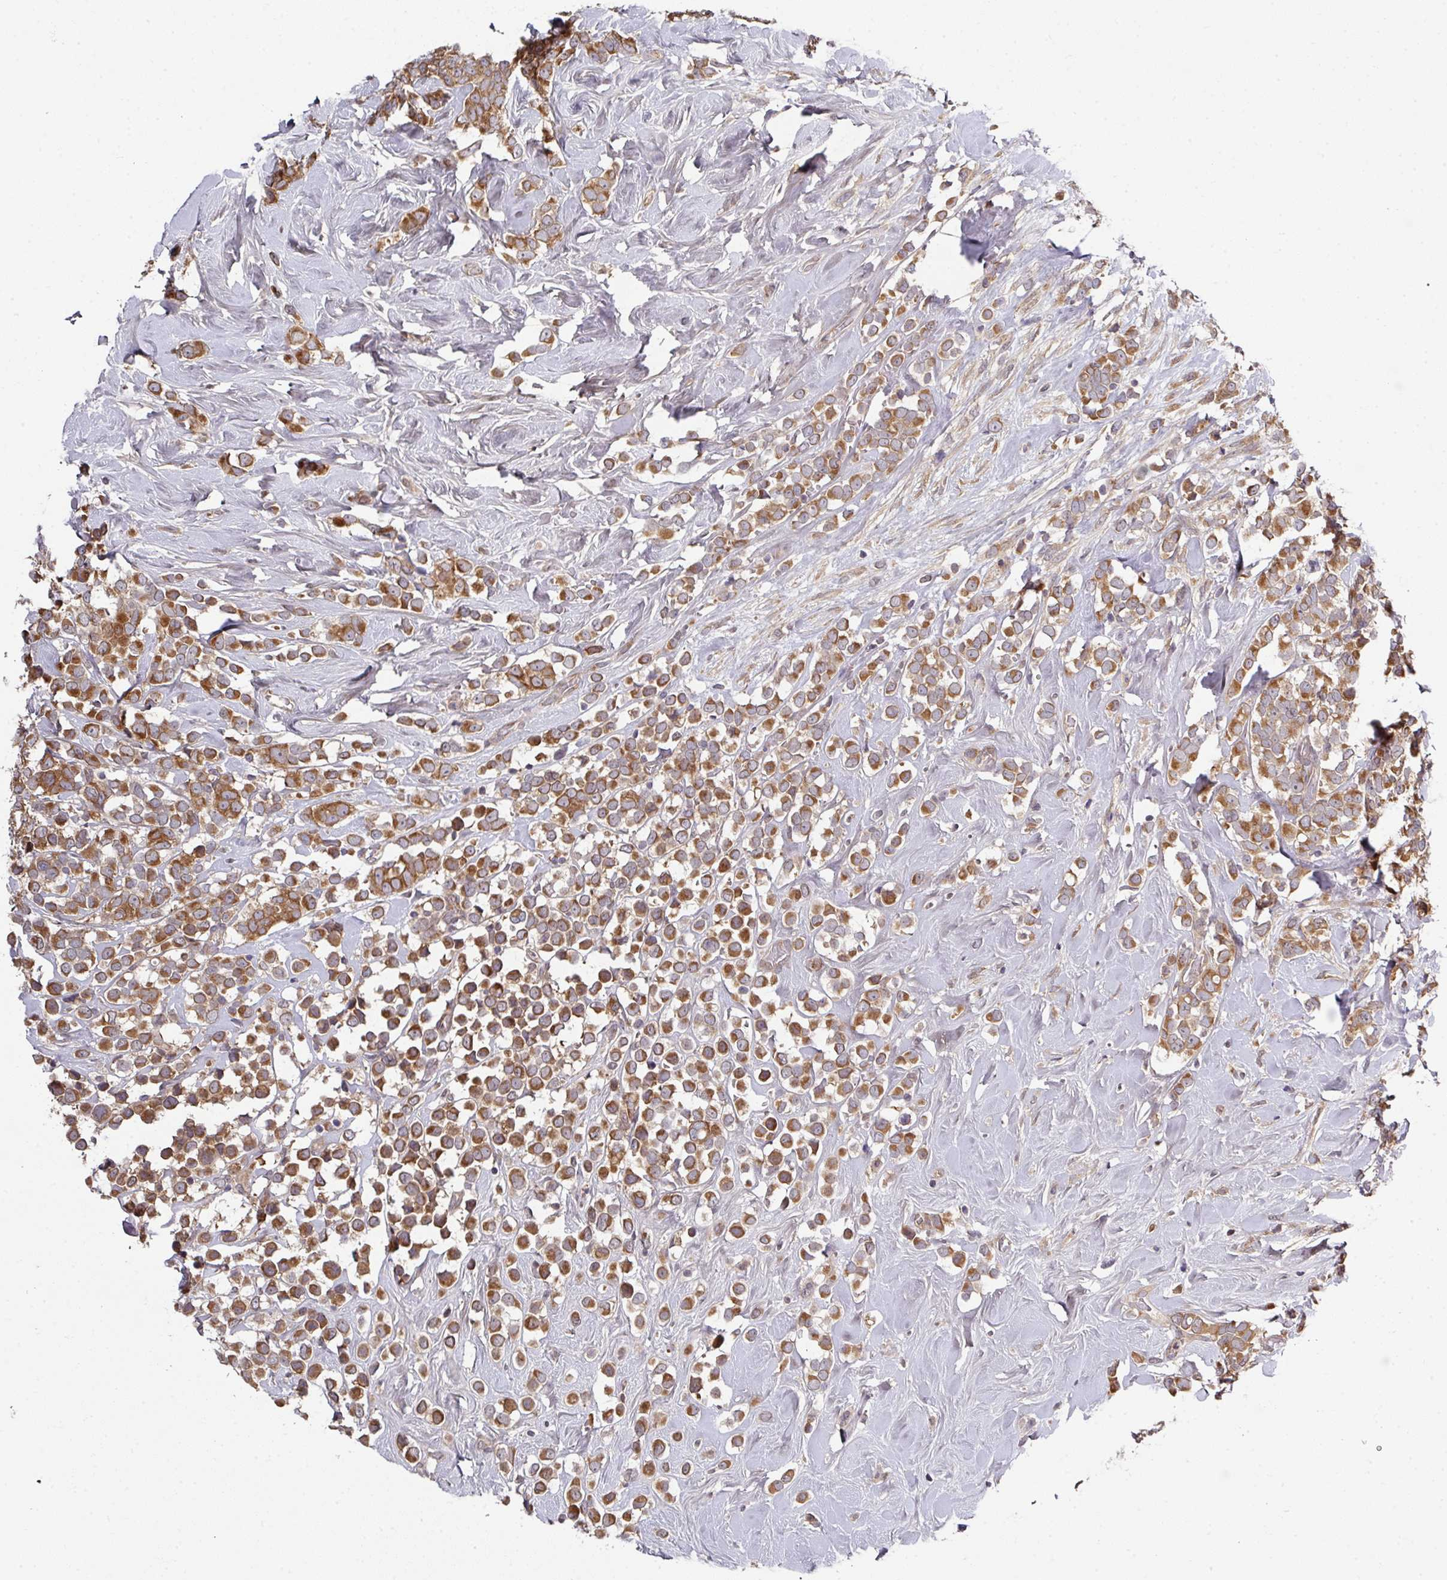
{"staining": {"intensity": "moderate", "quantity": ">75%", "location": "cytoplasmic/membranous"}, "tissue": "breast cancer", "cell_type": "Tumor cells", "image_type": "cancer", "snomed": [{"axis": "morphology", "description": "Duct carcinoma"}, {"axis": "topography", "description": "Breast"}], "caption": "There is medium levels of moderate cytoplasmic/membranous positivity in tumor cells of invasive ductal carcinoma (breast), as demonstrated by immunohistochemical staining (brown color).", "gene": "CAMLG", "patient": {"sex": "female", "age": 80}}